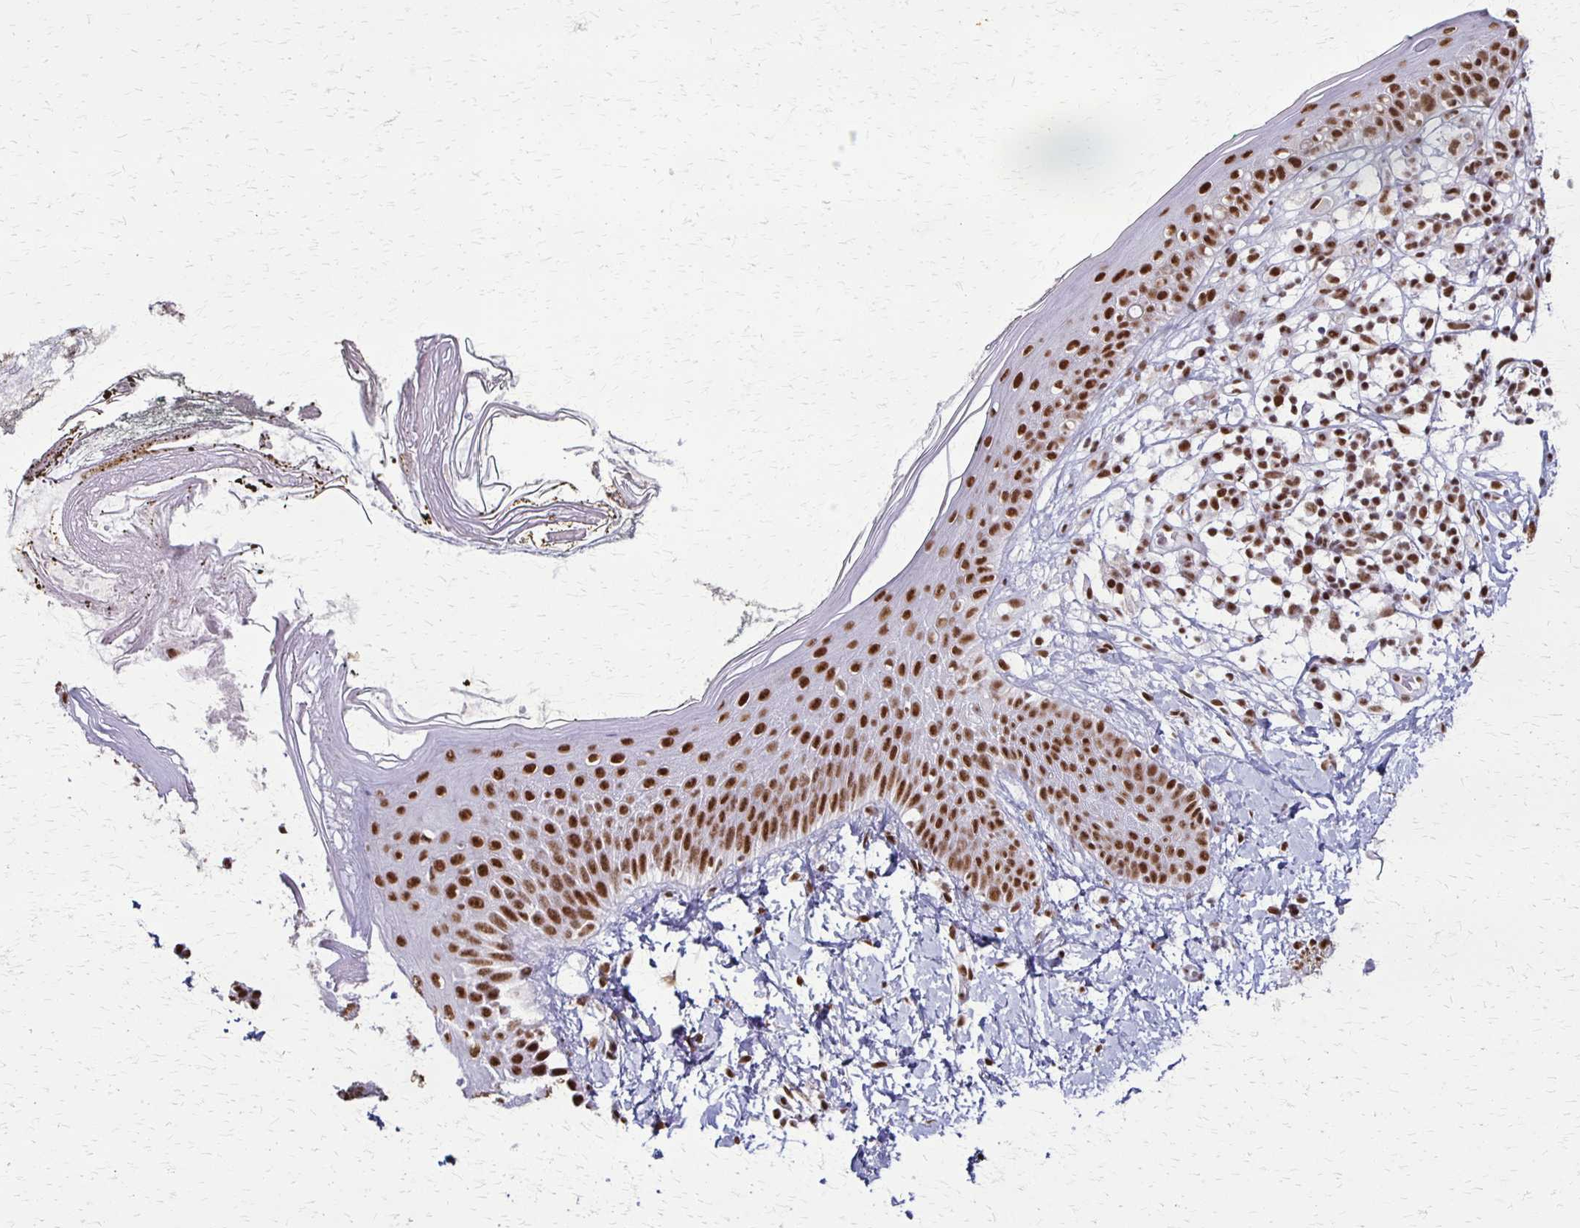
{"staining": {"intensity": "strong", "quantity": ">75%", "location": "nuclear"}, "tissue": "skin", "cell_type": "Fibroblasts", "image_type": "normal", "snomed": [{"axis": "morphology", "description": "Normal tissue, NOS"}, {"axis": "topography", "description": "Skin"}], "caption": "Immunohistochemical staining of benign skin demonstrates high levels of strong nuclear staining in about >75% of fibroblasts. The staining is performed using DAB (3,3'-diaminobenzidine) brown chromogen to label protein expression. The nuclei are counter-stained blue using hematoxylin.", "gene": "XRCC6", "patient": {"sex": "female", "age": 34}}